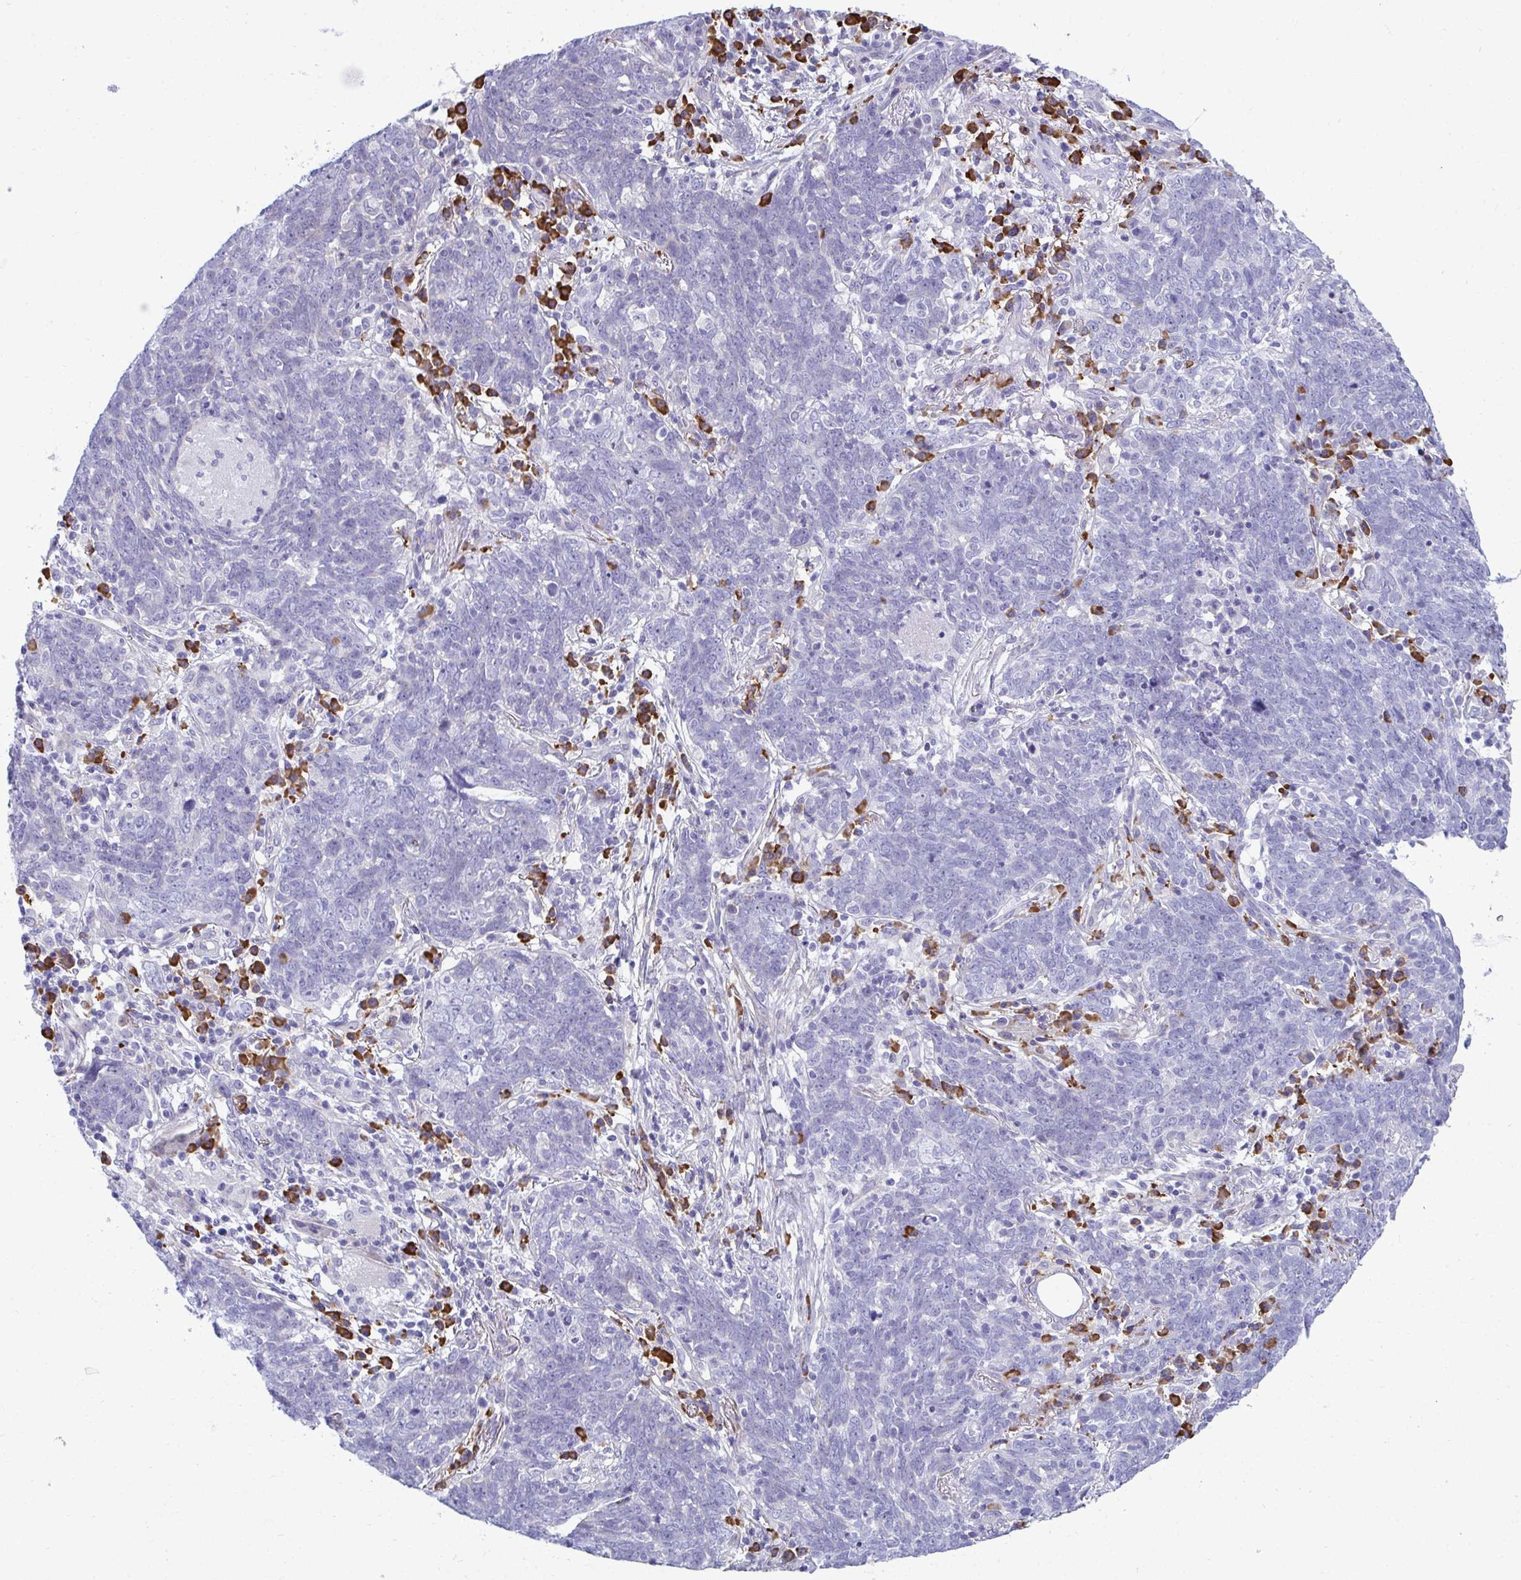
{"staining": {"intensity": "negative", "quantity": "none", "location": "none"}, "tissue": "lung cancer", "cell_type": "Tumor cells", "image_type": "cancer", "snomed": [{"axis": "morphology", "description": "Squamous cell carcinoma, NOS"}, {"axis": "topography", "description": "Lung"}], "caption": "Micrograph shows no significant protein expression in tumor cells of lung cancer.", "gene": "PUS7L", "patient": {"sex": "female", "age": 72}}